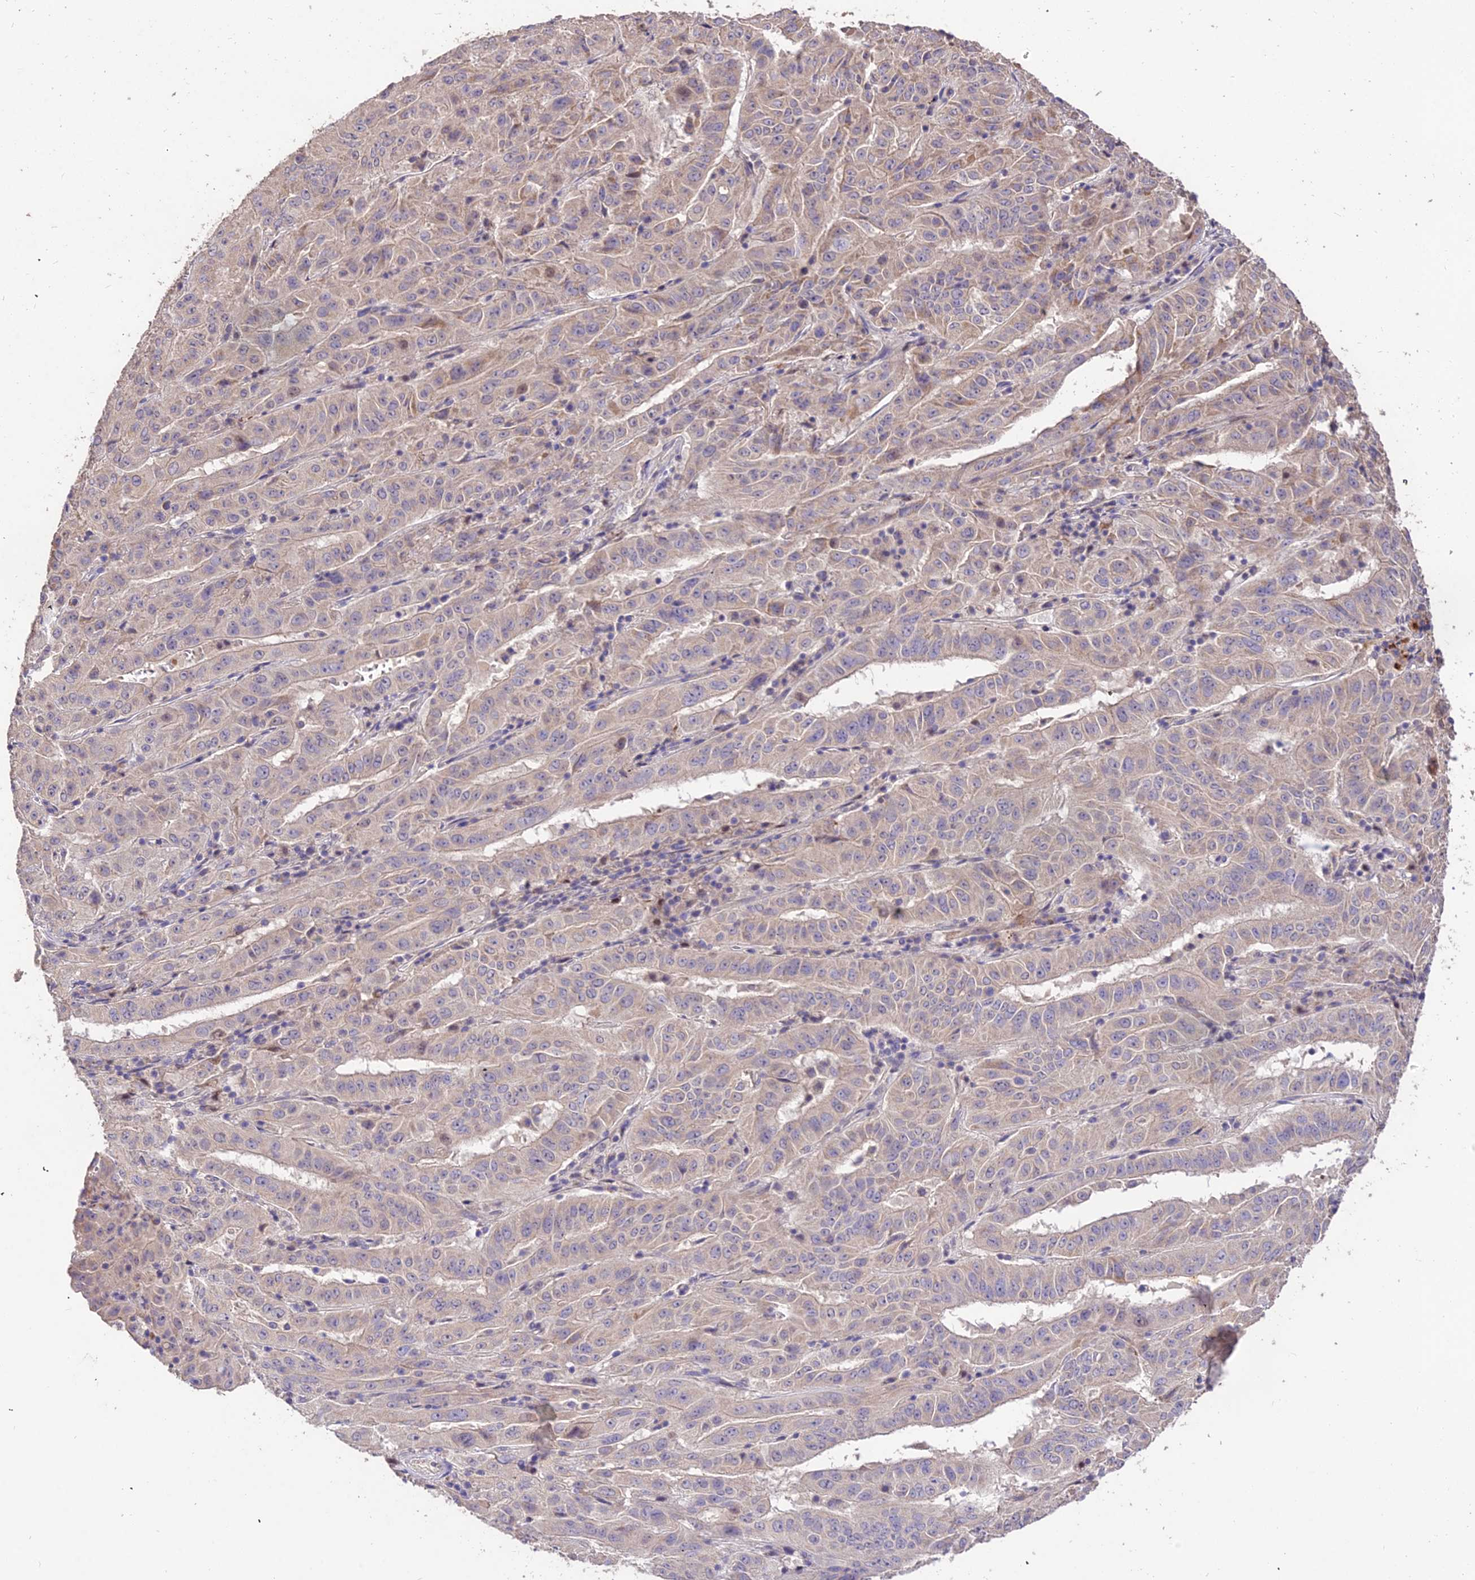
{"staining": {"intensity": "weak", "quantity": "<25%", "location": "cytoplasmic/membranous"}, "tissue": "pancreatic cancer", "cell_type": "Tumor cells", "image_type": "cancer", "snomed": [{"axis": "morphology", "description": "Adenocarcinoma, NOS"}, {"axis": "topography", "description": "Pancreas"}], "caption": "An immunohistochemistry (IHC) histopathology image of adenocarcinoma (pancreatic) is shown. There is no staining in tumor cells of adenocarcinoma (pancreatic). (DAB IHC with hematoxylin counter stain).", "gene": "SDHD", "patient": {"sex": "male", "age": 63}}